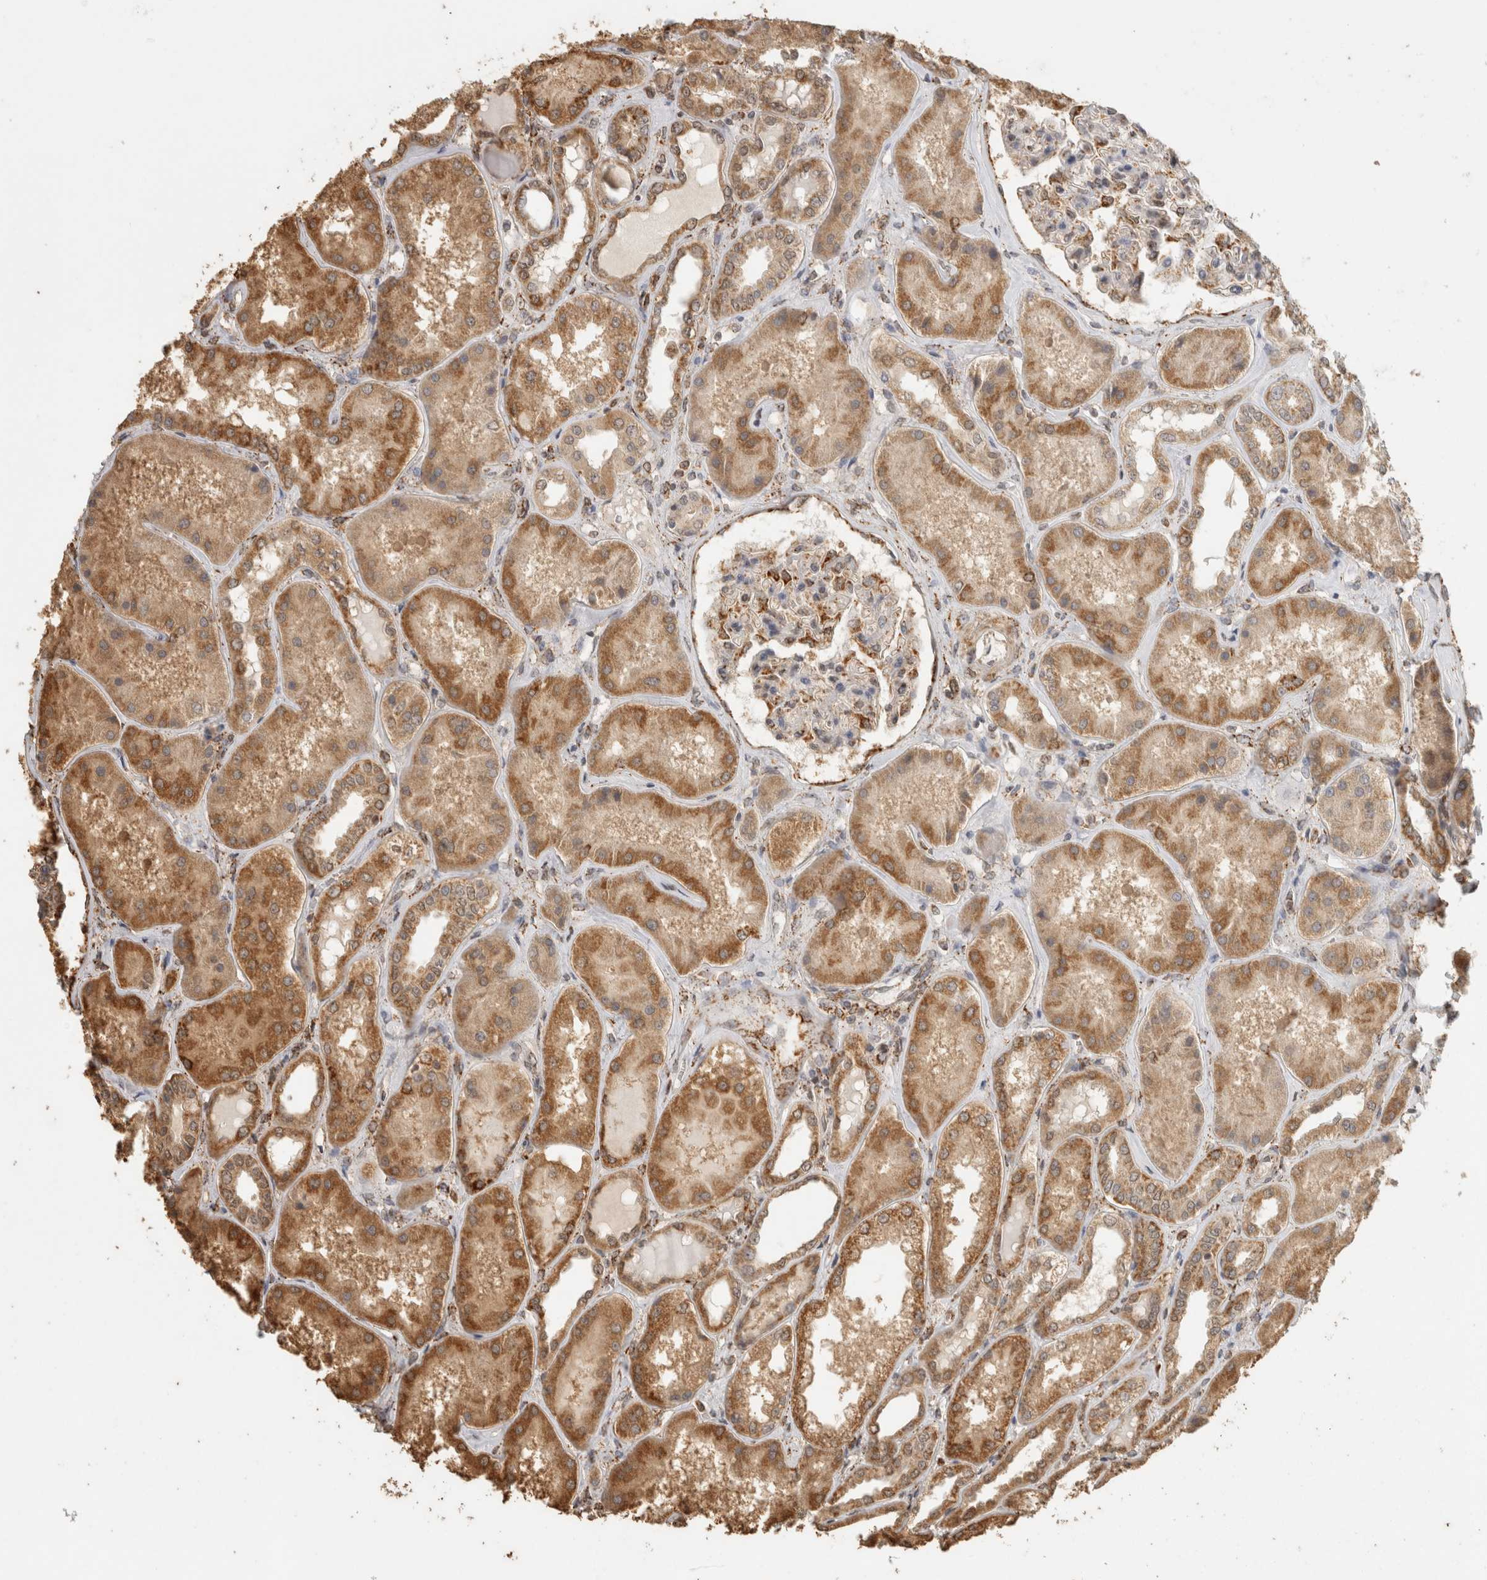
{"staining": {"intensity": "moderate", "quantity": "25%-75%", "location": "cytoplasmic/membranous"}, "tissue": "kidney", "cell_type": "Cells in glomeruli", "image_type": "normal", "snomed": [{"axis": "morphology", "description": "Normal tissue, NOS"}, {"axis": "topography", "description": "Kidney"}], "caption": "Protein expression analysis of normal human kidney reveals moderate cytoplasmic/membranous expression in approximately 25%-75% of cells in glomeruli. Using DAB (3,3'-diaminobenzidine) (brown) and hematoxylin (blue) stains, captured at high magnification using brightfield microscopy.", "gene": "BNIP3L", "patient": {"sex": "female", "age": 56}}